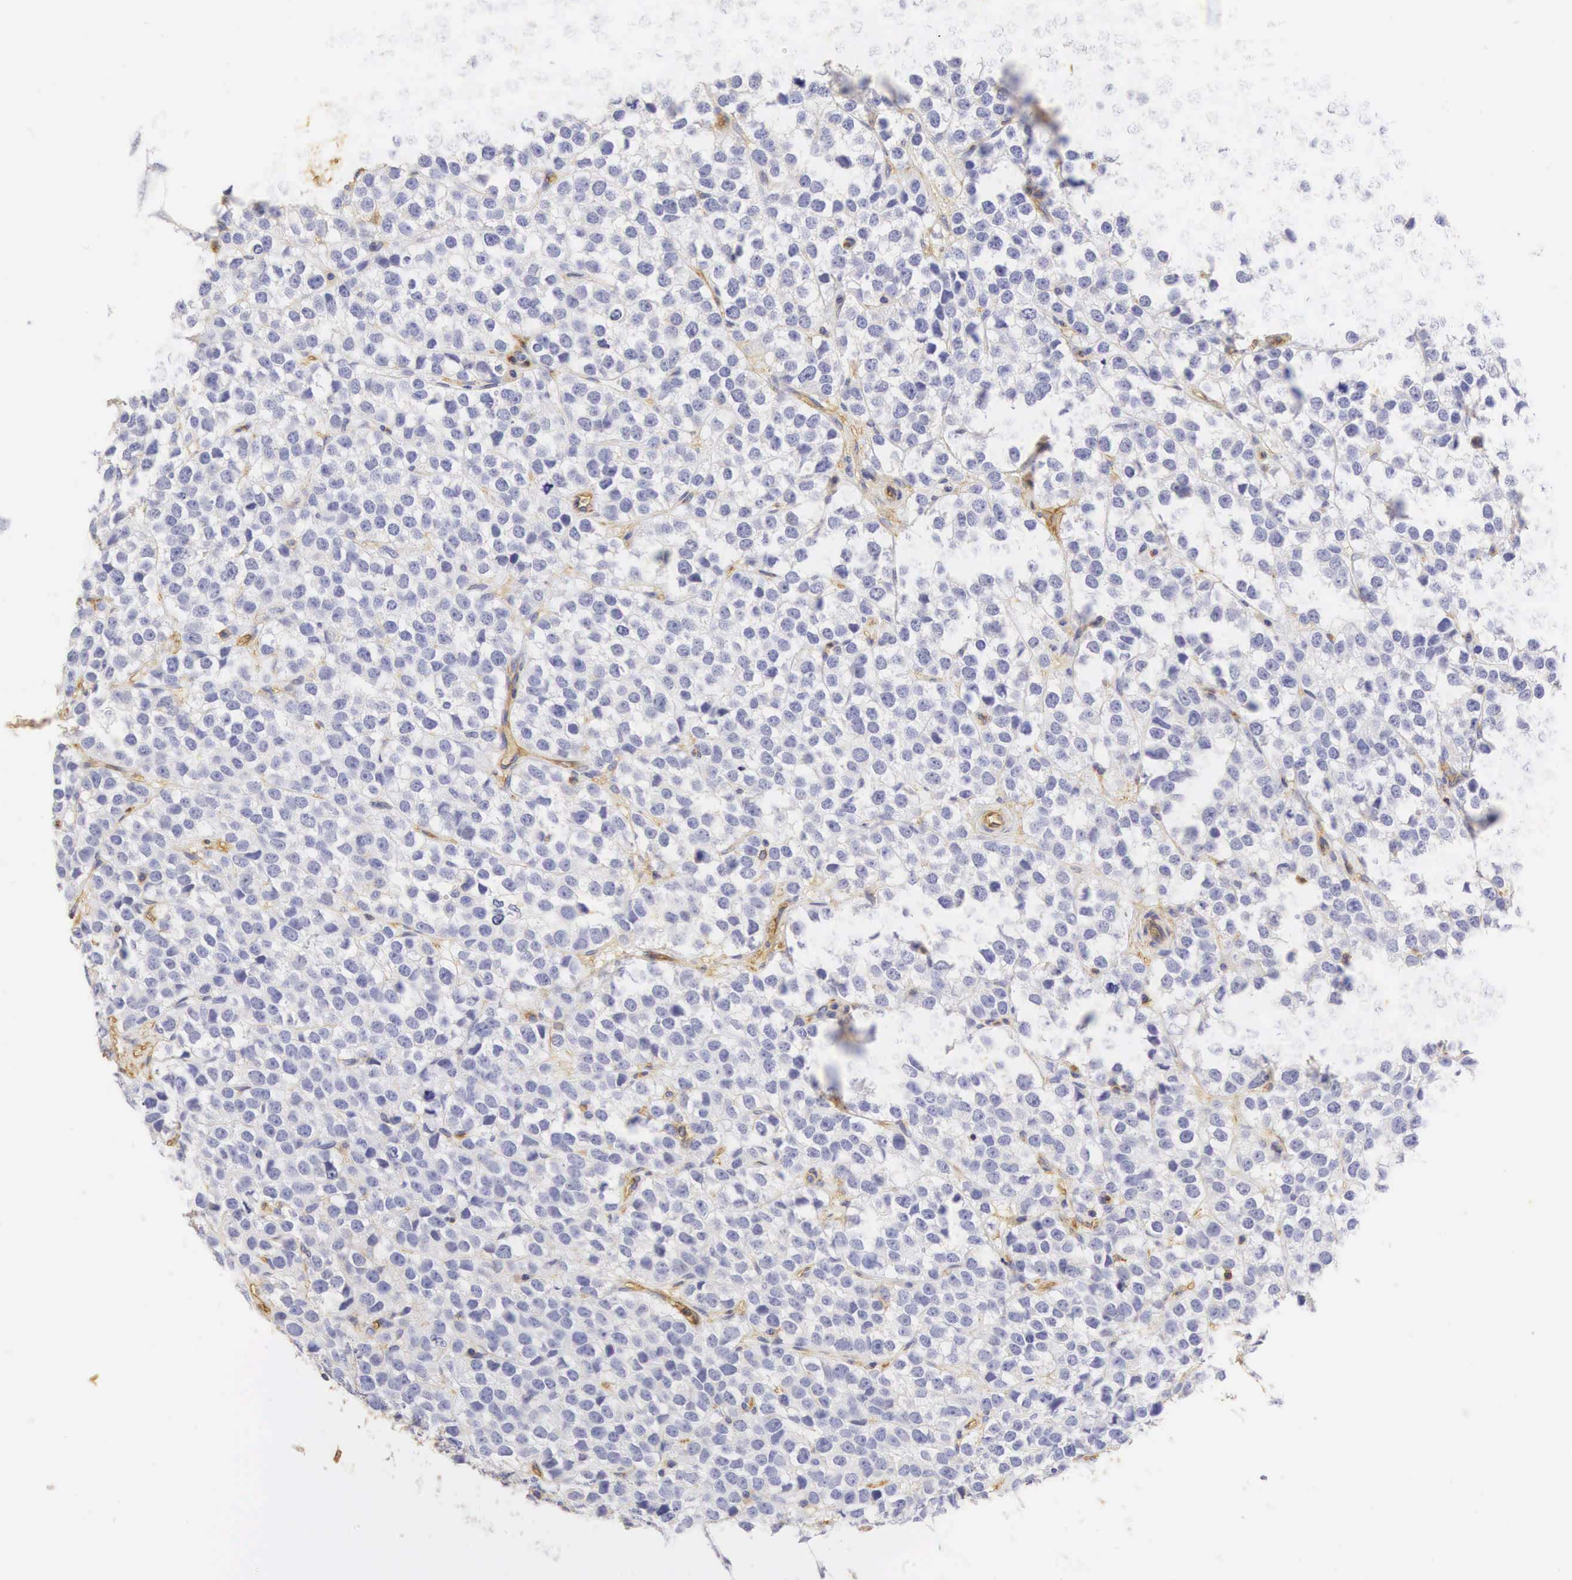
{"staining": {"intensity": "negative", "quantity": "none", "location": "none"}, "tissue": "testis cancer", "cell_type": "Tumor cells", "image_type": "cancer", "snomed": [{"axis": "morphology", "description": "Seminoma, NOS"}, {"axis": "topography", "description": "Testis"}], "caption": "Tumor cells show no significant staining in testis seminoma.", "gene": "CD99", "patient": {"sex": "male", "age": 25}}